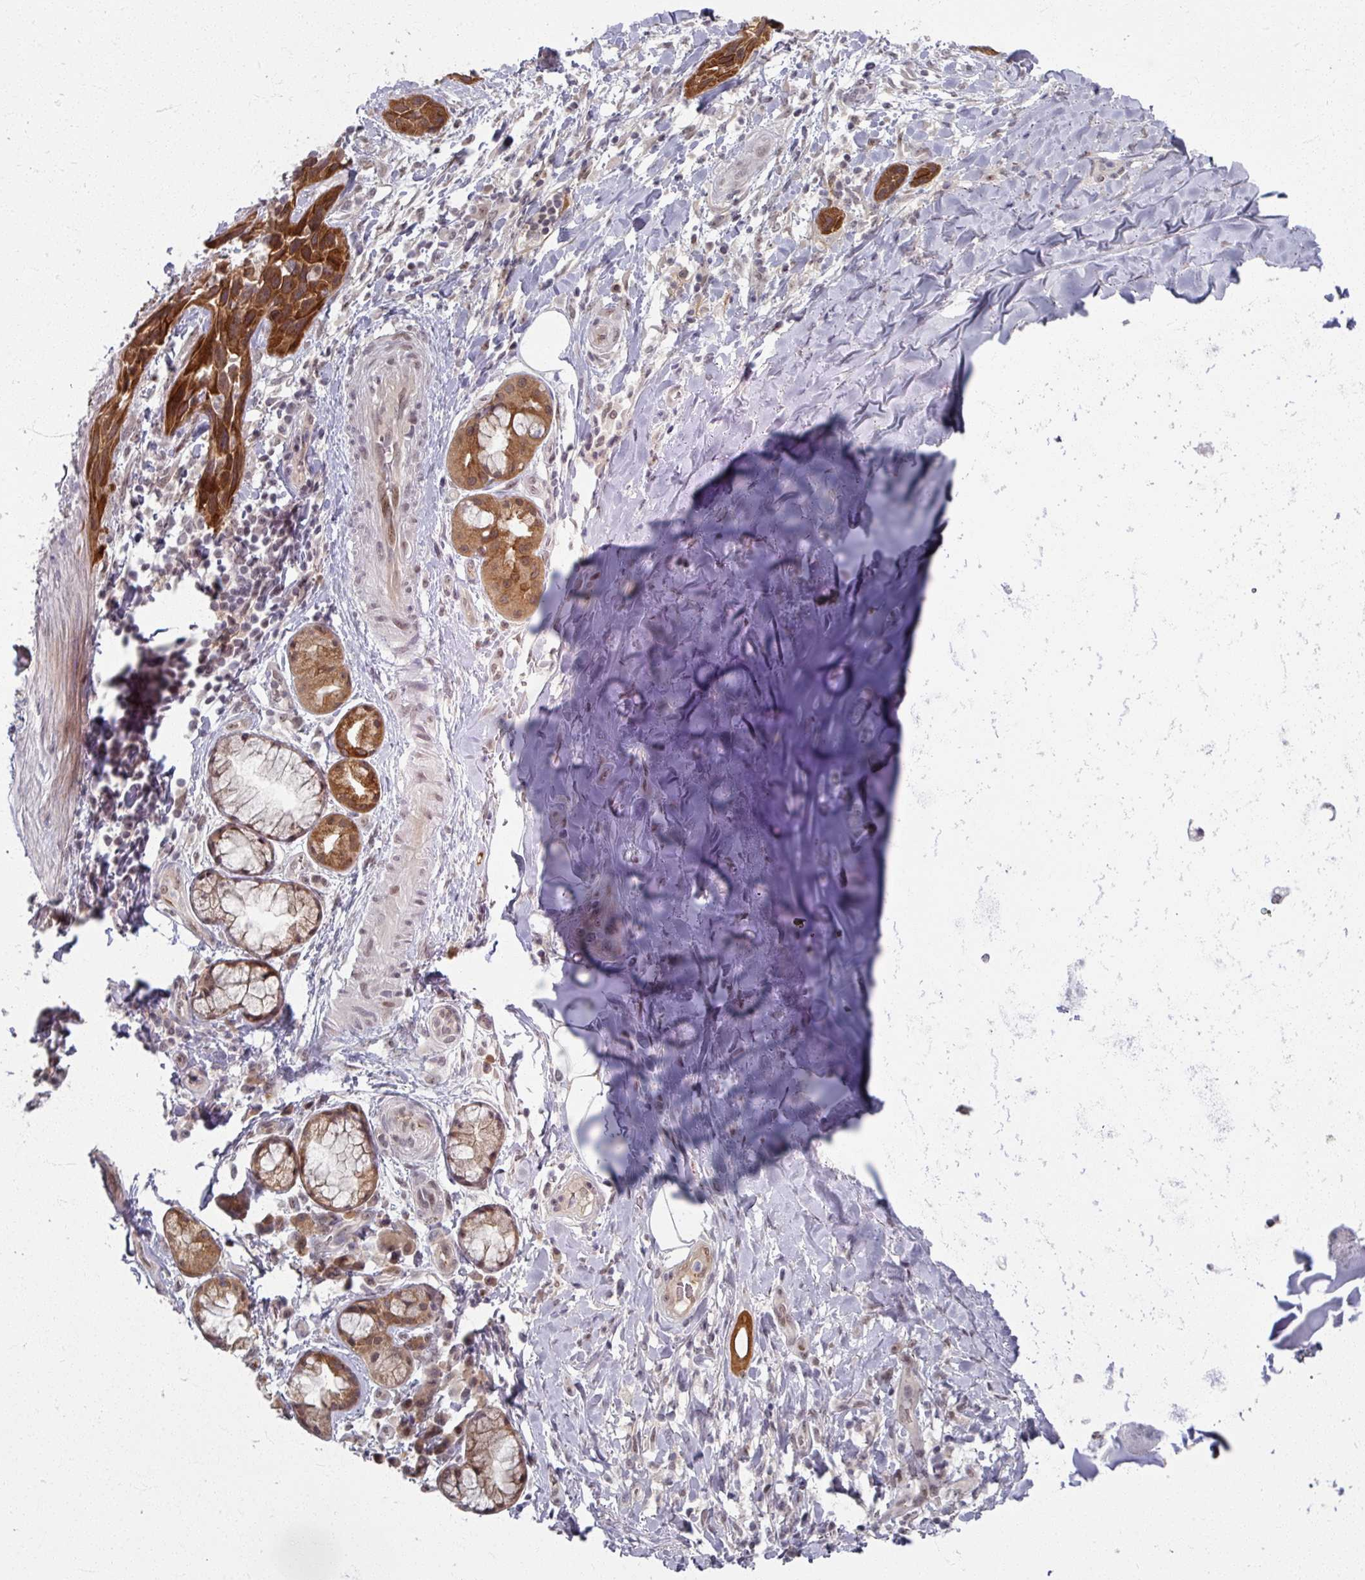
{"staining": {"intensity": "negative", "quantity": "none", "location": "none"}, "tissue": "soft tissue", "cell_type": "Chondrocytes", "image_type": "normal", "snomed": [{"axis": "morphology", "description": "Normal tissue, NOS"}, {"axis": "morphology", "description": "Squamous cell carcinoma, NOS"}, {"axis": "topography", "description": "Bronchus"}, {"axis": "topography", "description": "Lung"}], "caption": "IHC of benign human soft tissue demonstrates no staining in chondrocytes.", "gene": "KLC3", "patient": {"sex": "female", "age": 70}}